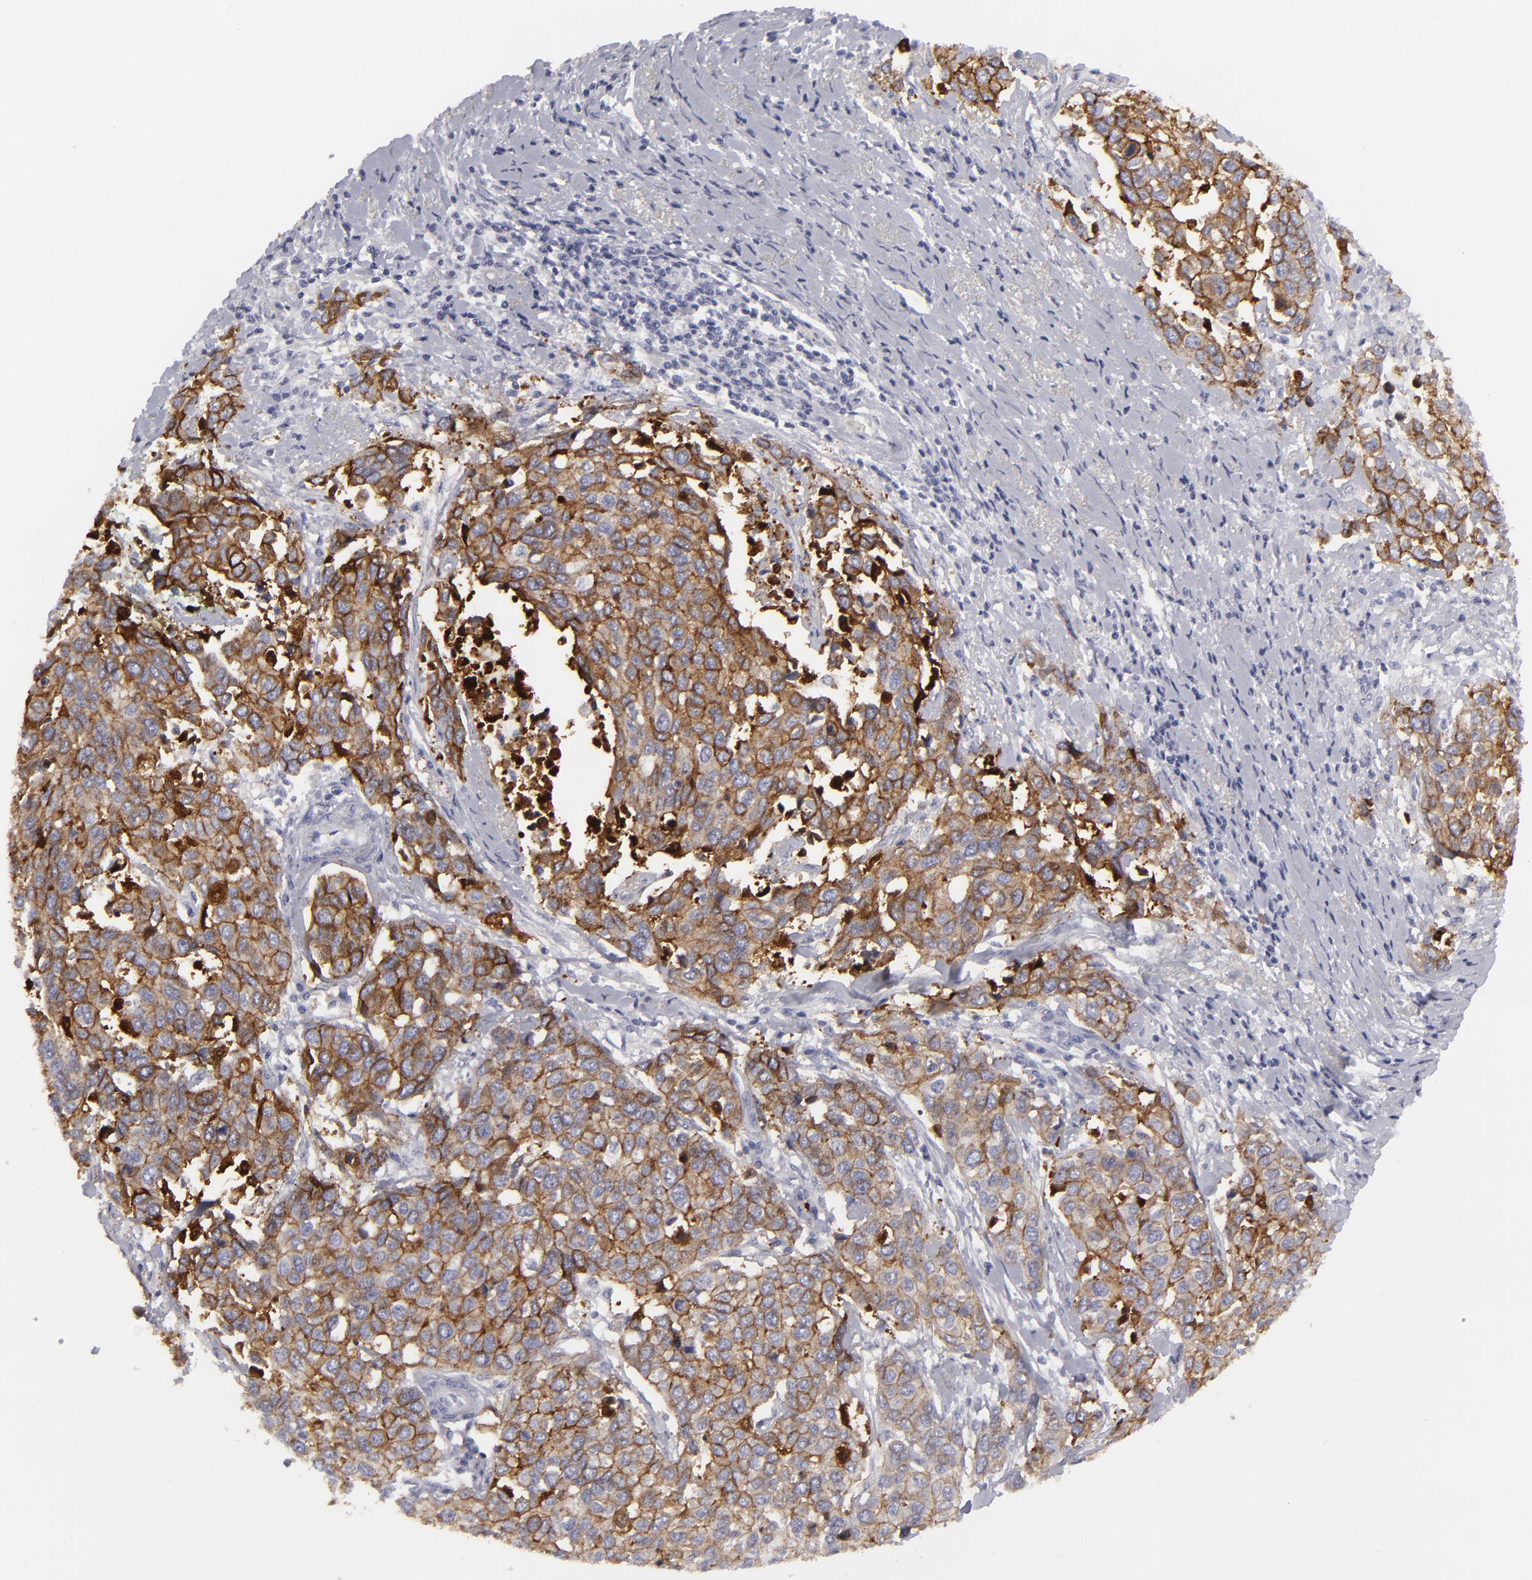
{"staining": {"intensity": "moderate", "quantity": ">75%", "location": "cytoplasmic/membranous"}, "tissue": "cervical cancer", "cell_type": "Tumor cells", "image_type": "cancer", "snomed": [{"axis": "morphology", "description": "Squamous cell carcinoma, NOS"}, {"axis": "topography", "description": "Cervix"}], "caption": "Protein analysis of cervical cancer tissue shows moderate cytoplasmic/membranous positivity in approximately >75% of tumor cells. The staining was performed using DAB (3,3'-diaminobenzidine) to visualize the protein expression in brown, while the nuclei were stained in blue with hematoxylin (Magnification: 20x).", "gene": "JUP", "patient": {"sex": "female", "age": 54}}